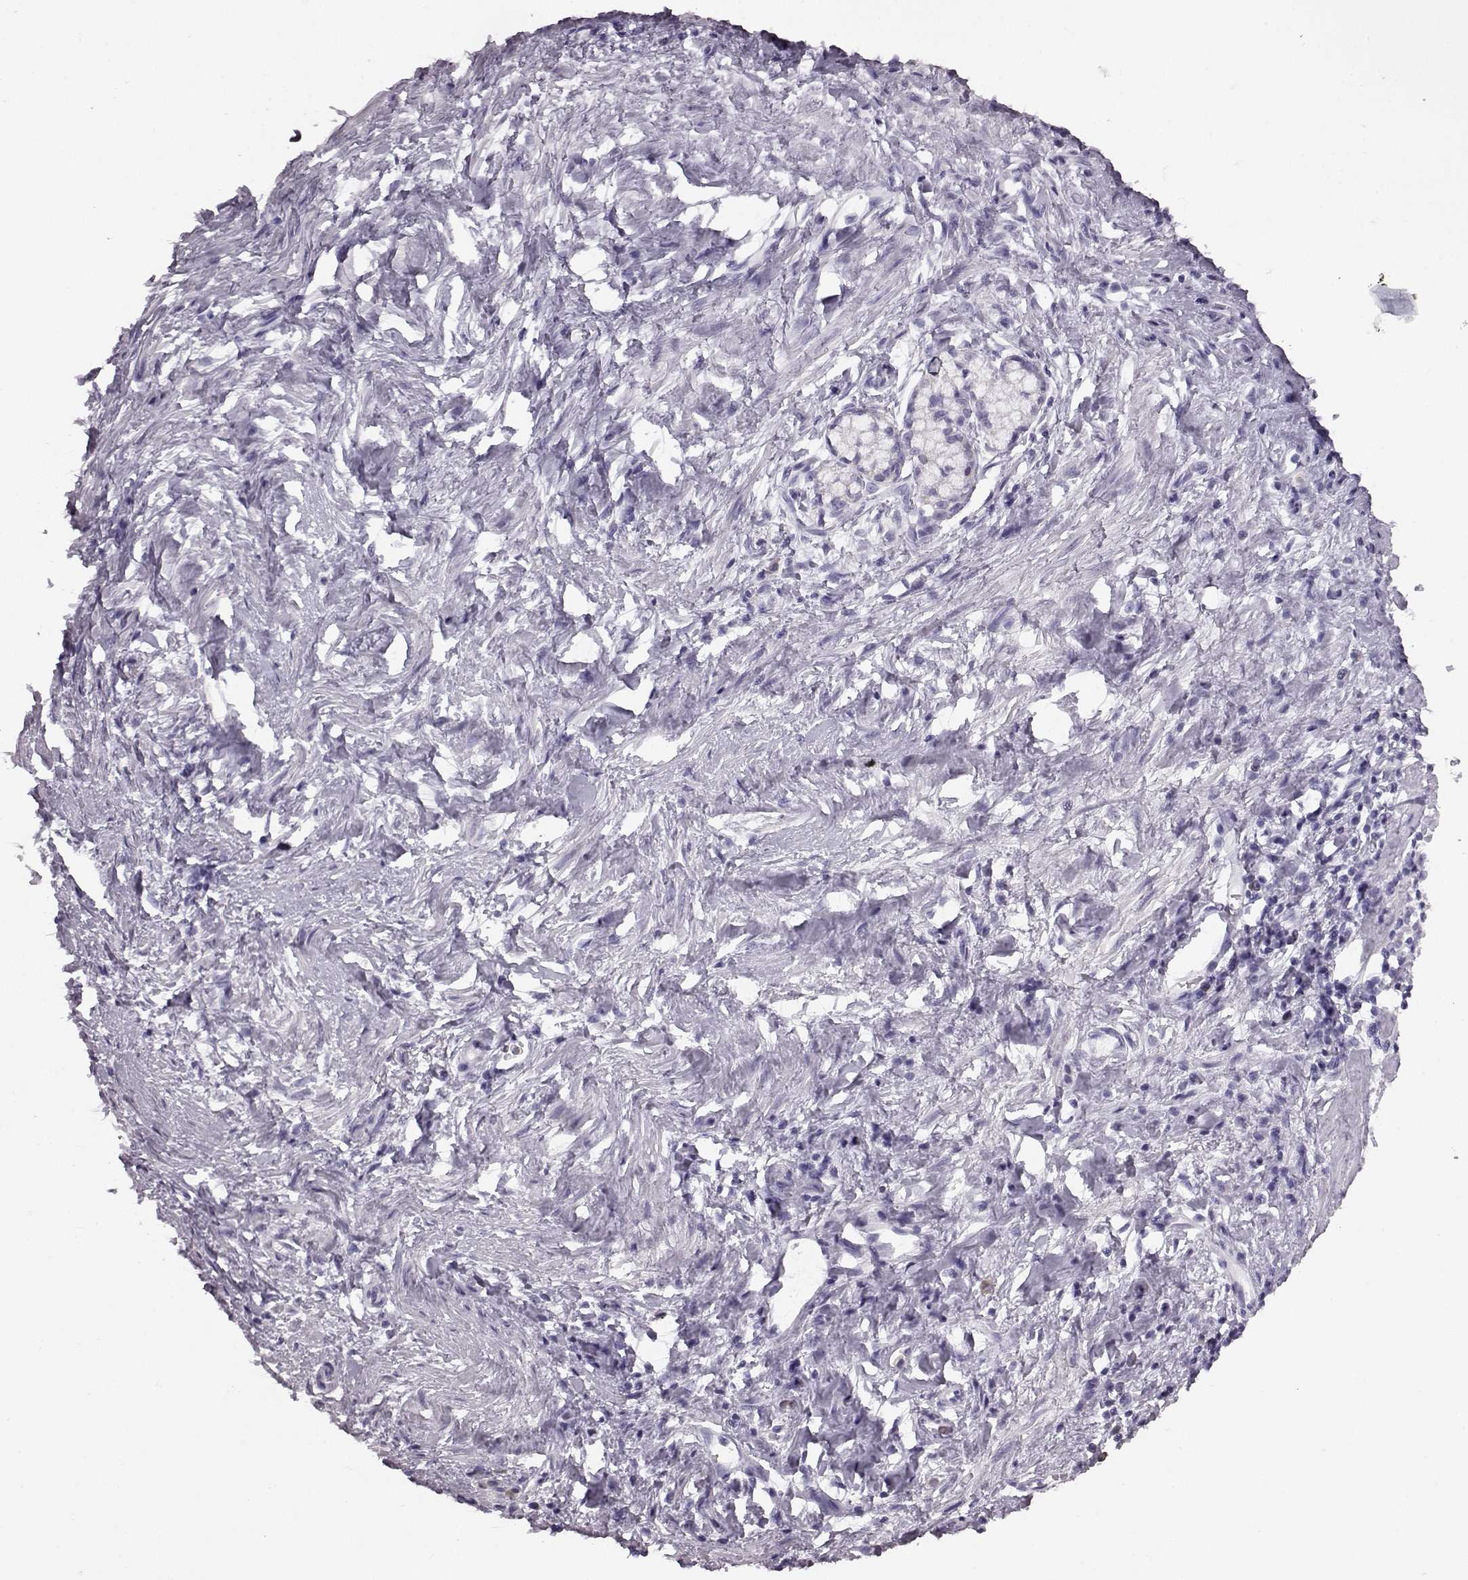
{"staining": {"intensity": "negative", "quantity": "none", "location": "none"}, "tissue": "stomach cancer", "cell_type": "Tumor cells", "image_type": "cancer", "snomed": [{"axis": "morphology", "description": "Adenocarcinoma, NOS"}, {"axis": "topography", "description": "Stomach"}], "caption": "Adenocarcinoma (stomach) was stained to show a protein in brown. There is no significant expression in tumor cells.", "gene": "JSRP1", "patient": {"sex": "male", "age": 58}}